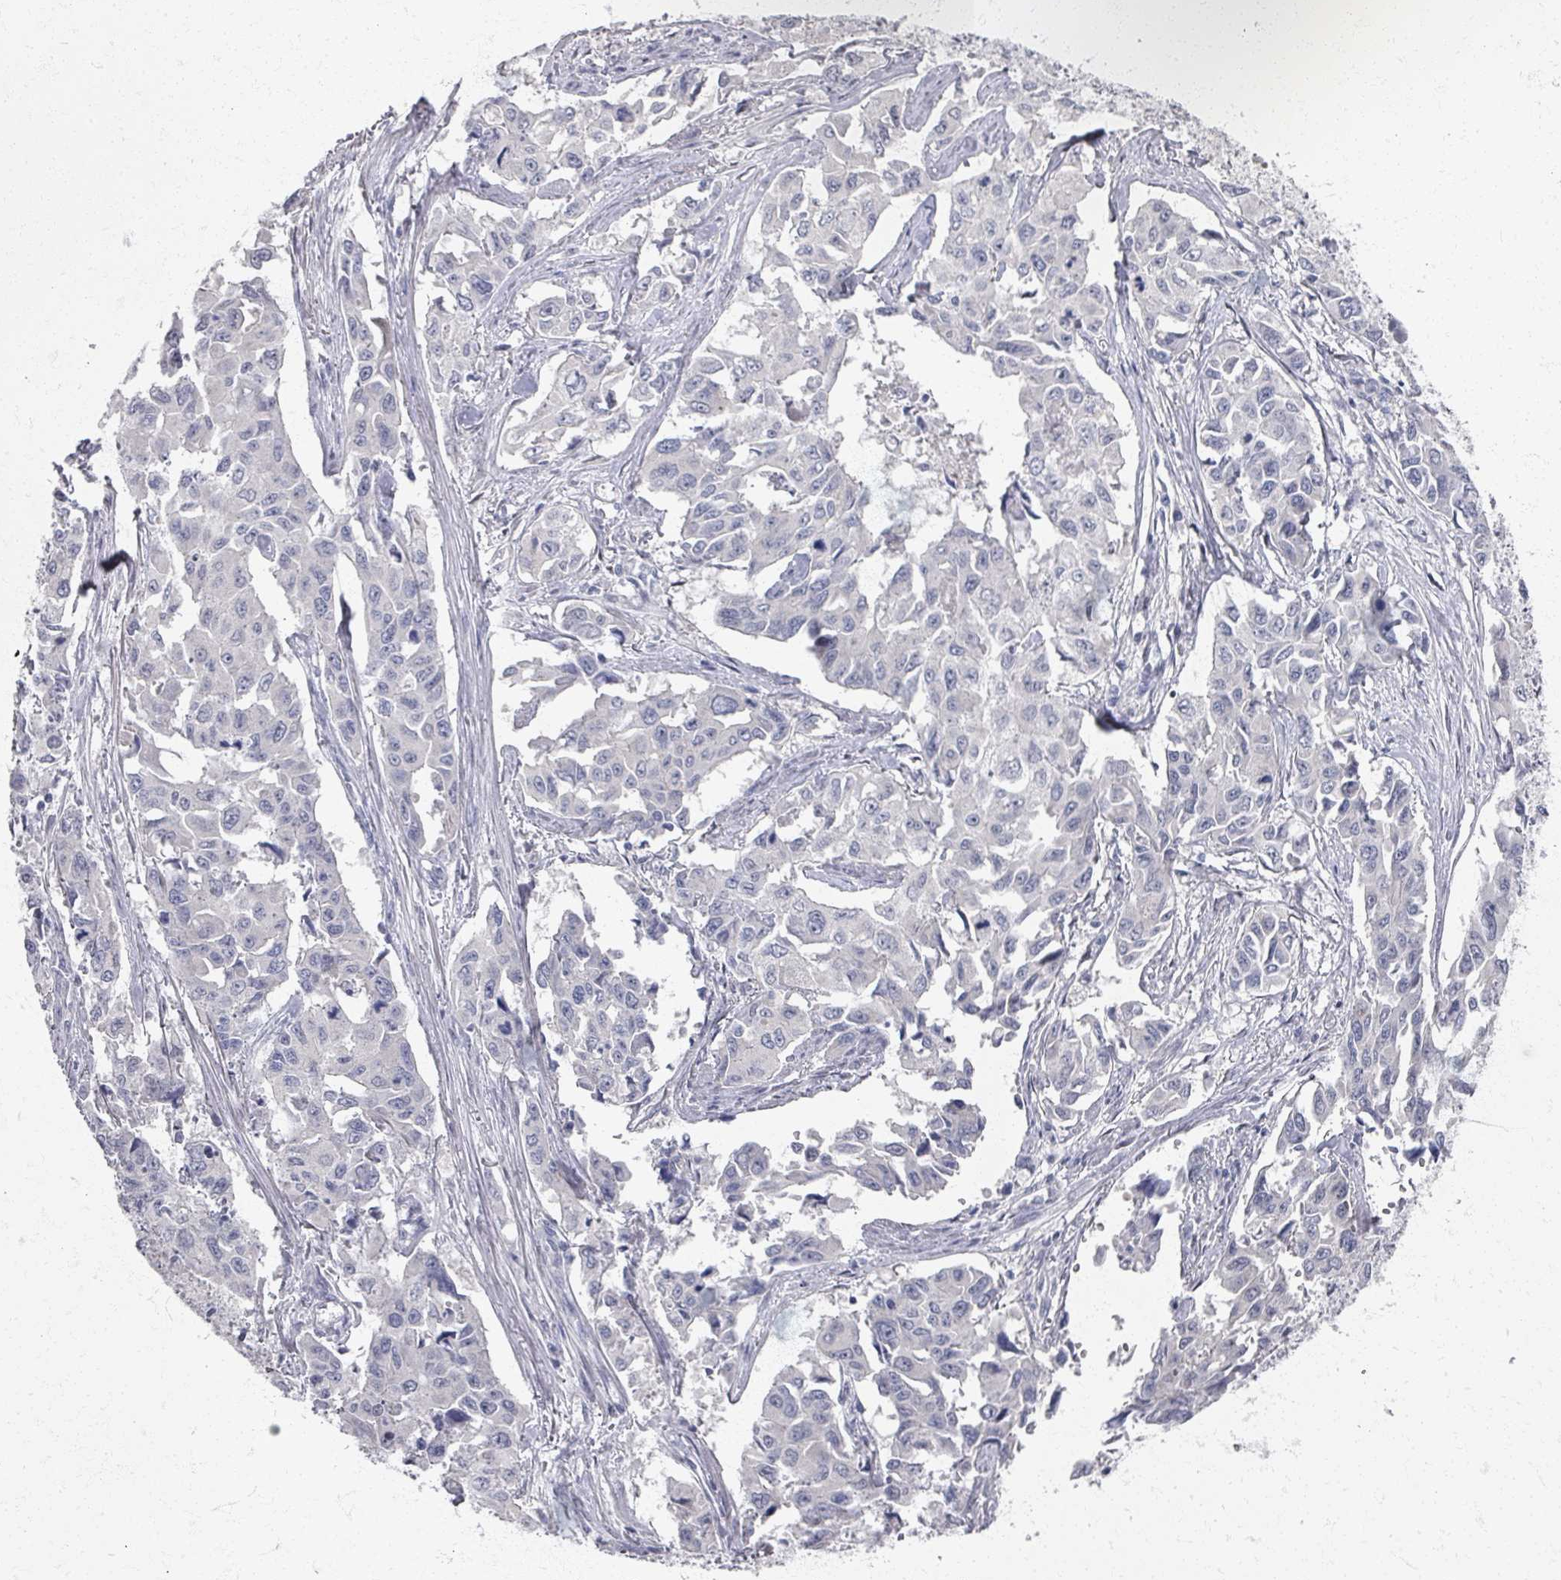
{"staining": {"intensity": "negative", "quantity": "none", "location": "none"}, "tissue": "lung cancer", "cell_type": "Tumor cells", "image_type": "cancer", "snomed": [{"axis": "morphology", "description": "Adenocarcinoma, NOS"}, {"axis": "topography", "description": "Lung"}], "caption": "High power microscopy histopathology image of an immunohistochemistry micrograph of lung cancer (adenocarcinoma), revealing no significant expression in tumor cells.", "gene": "TTYH3", "patient": {"sex": "male", "age": 64}}